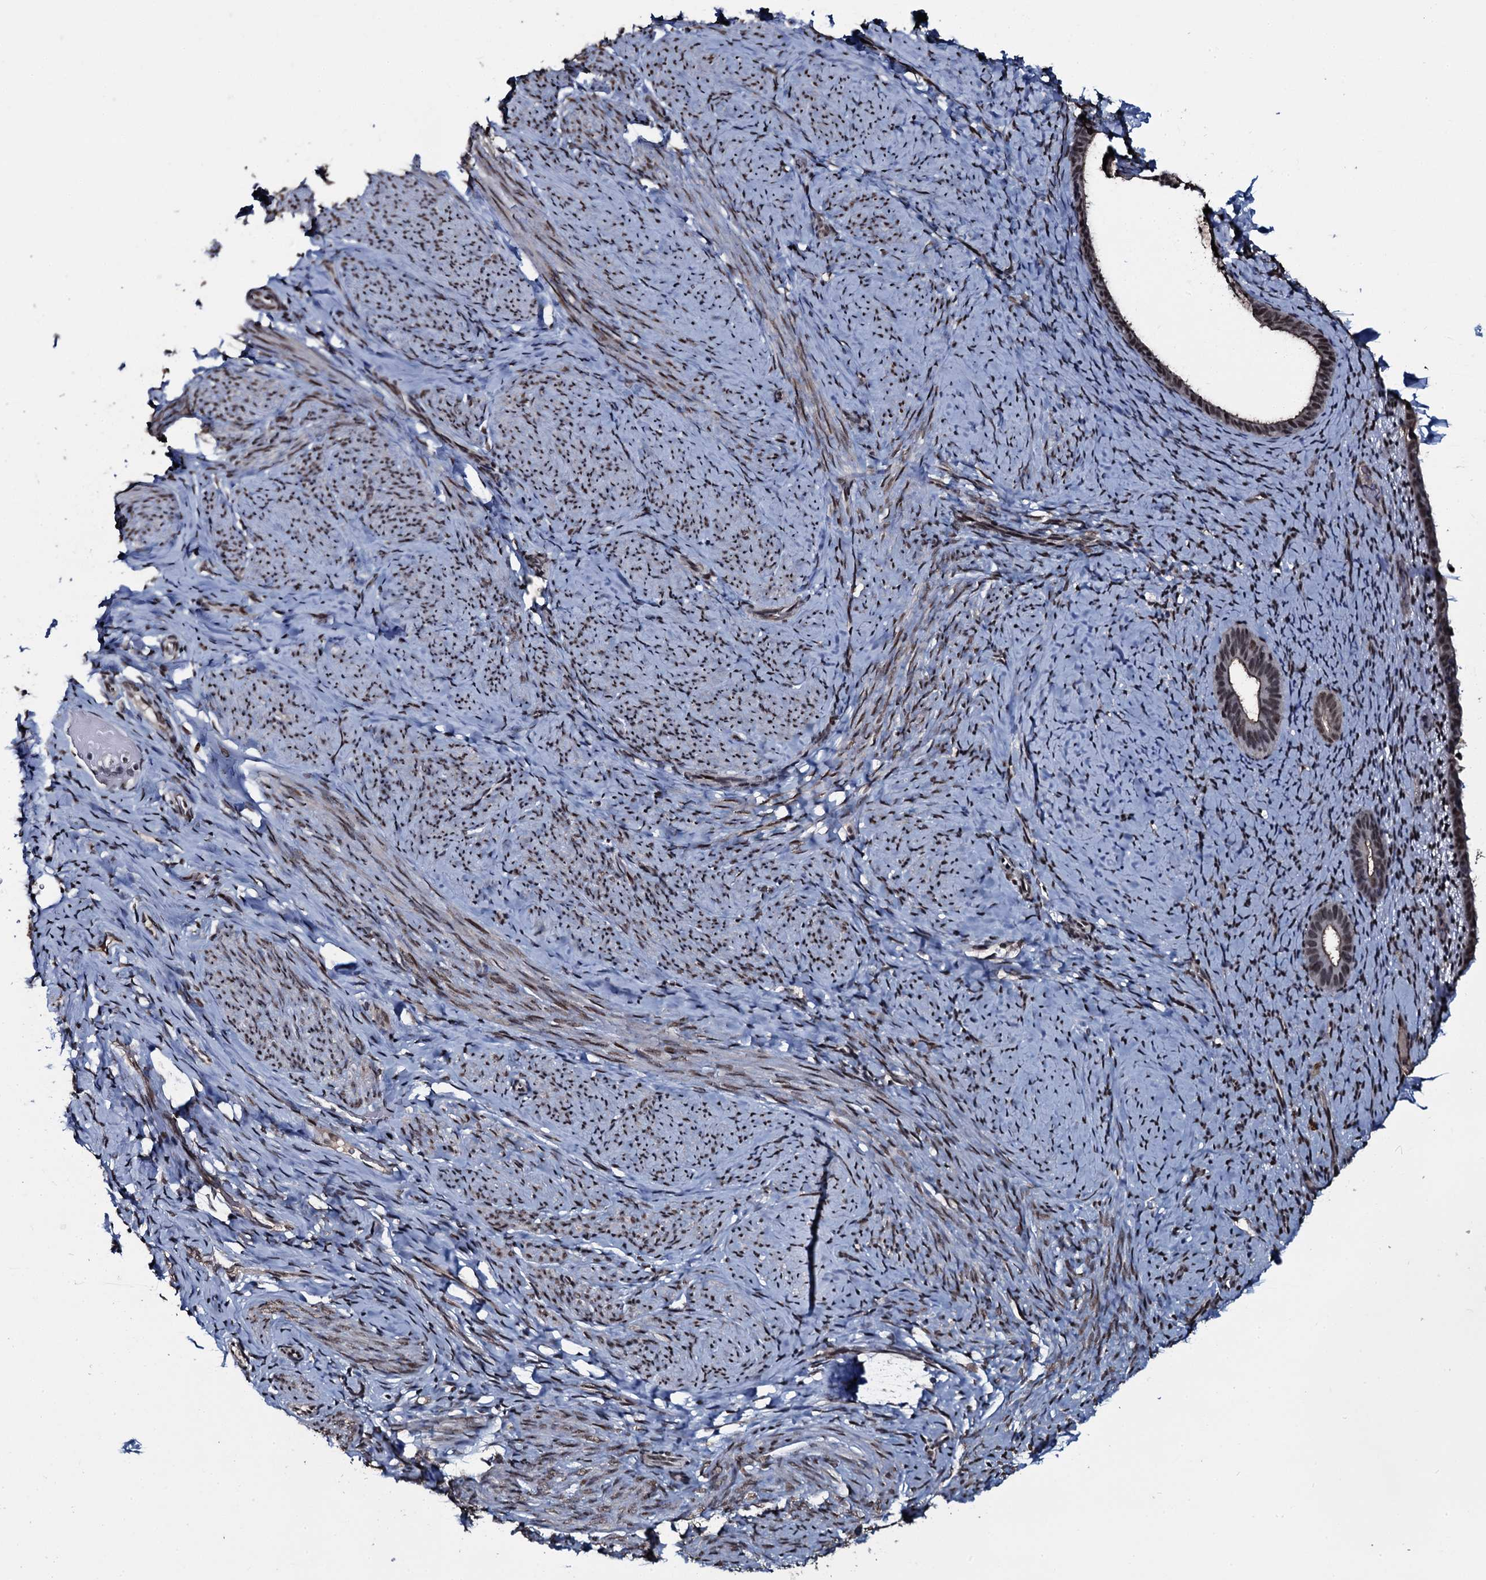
{"staining": {"intensity": "negative", "quantity": "none", "location": "none"}, "tissue": "endometrium", "cell_type": "Cells in endometrial stroma", "image_type": "normal", "snomed": [{"axis": "morphology", "description": "Normal tissue, NOS"}, {"axis": "topography", "description": "Endometrium"}], "caption": "A histopathology image of endometrium stained for a protein displays no brown staining in cells in endometrial stroma.", "gene": "SH2D4B", "patient": {"sex": "female", "age": 65}}